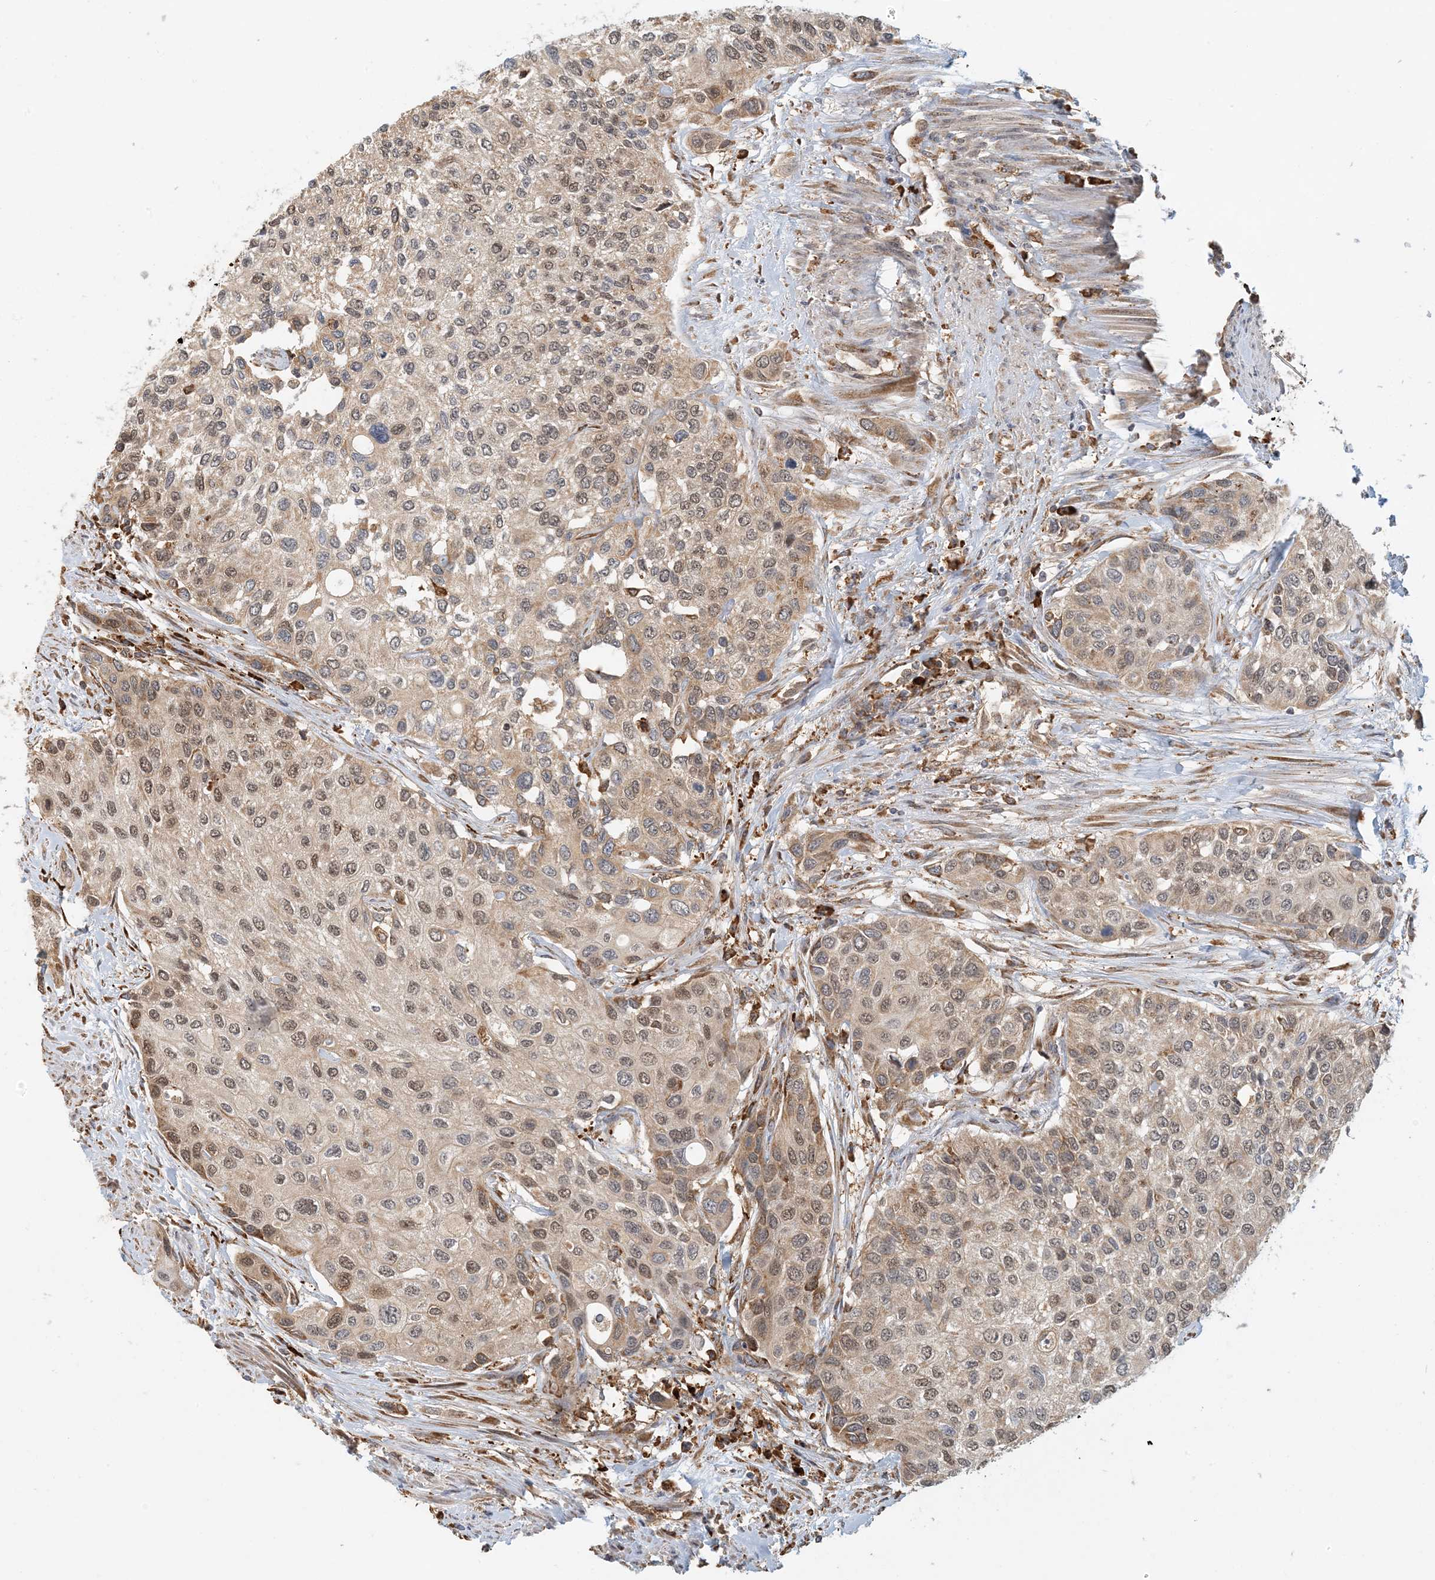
{"staining": {"intensity": "weak", "quantity": "25%-75%", "location": "cytoplasmic/membranous,nuclear"}, "tissue": "urothelial cancer", "cell_type": "Tumor cells", "image_type": "cancer", "snomed": [{"axis": "morphology", "description": "Normal tissue, NOS"}, {"axis": "morphology", "description": "Urothelial carcinoma, High grade"}, {"axis": "topography", "description": "Vascular tissue"}, {"axis": "topography", "description": "Urinary bladder"}], "caption": "Urothelial cancer stained with immunohistochemistry (IHC) displays weak cytoplasmic/membranous and nuclear positivity in about 25%-75% of tumor cells.", "gene": "HNMT", "patient": {"sex": "female", "age": 56}}